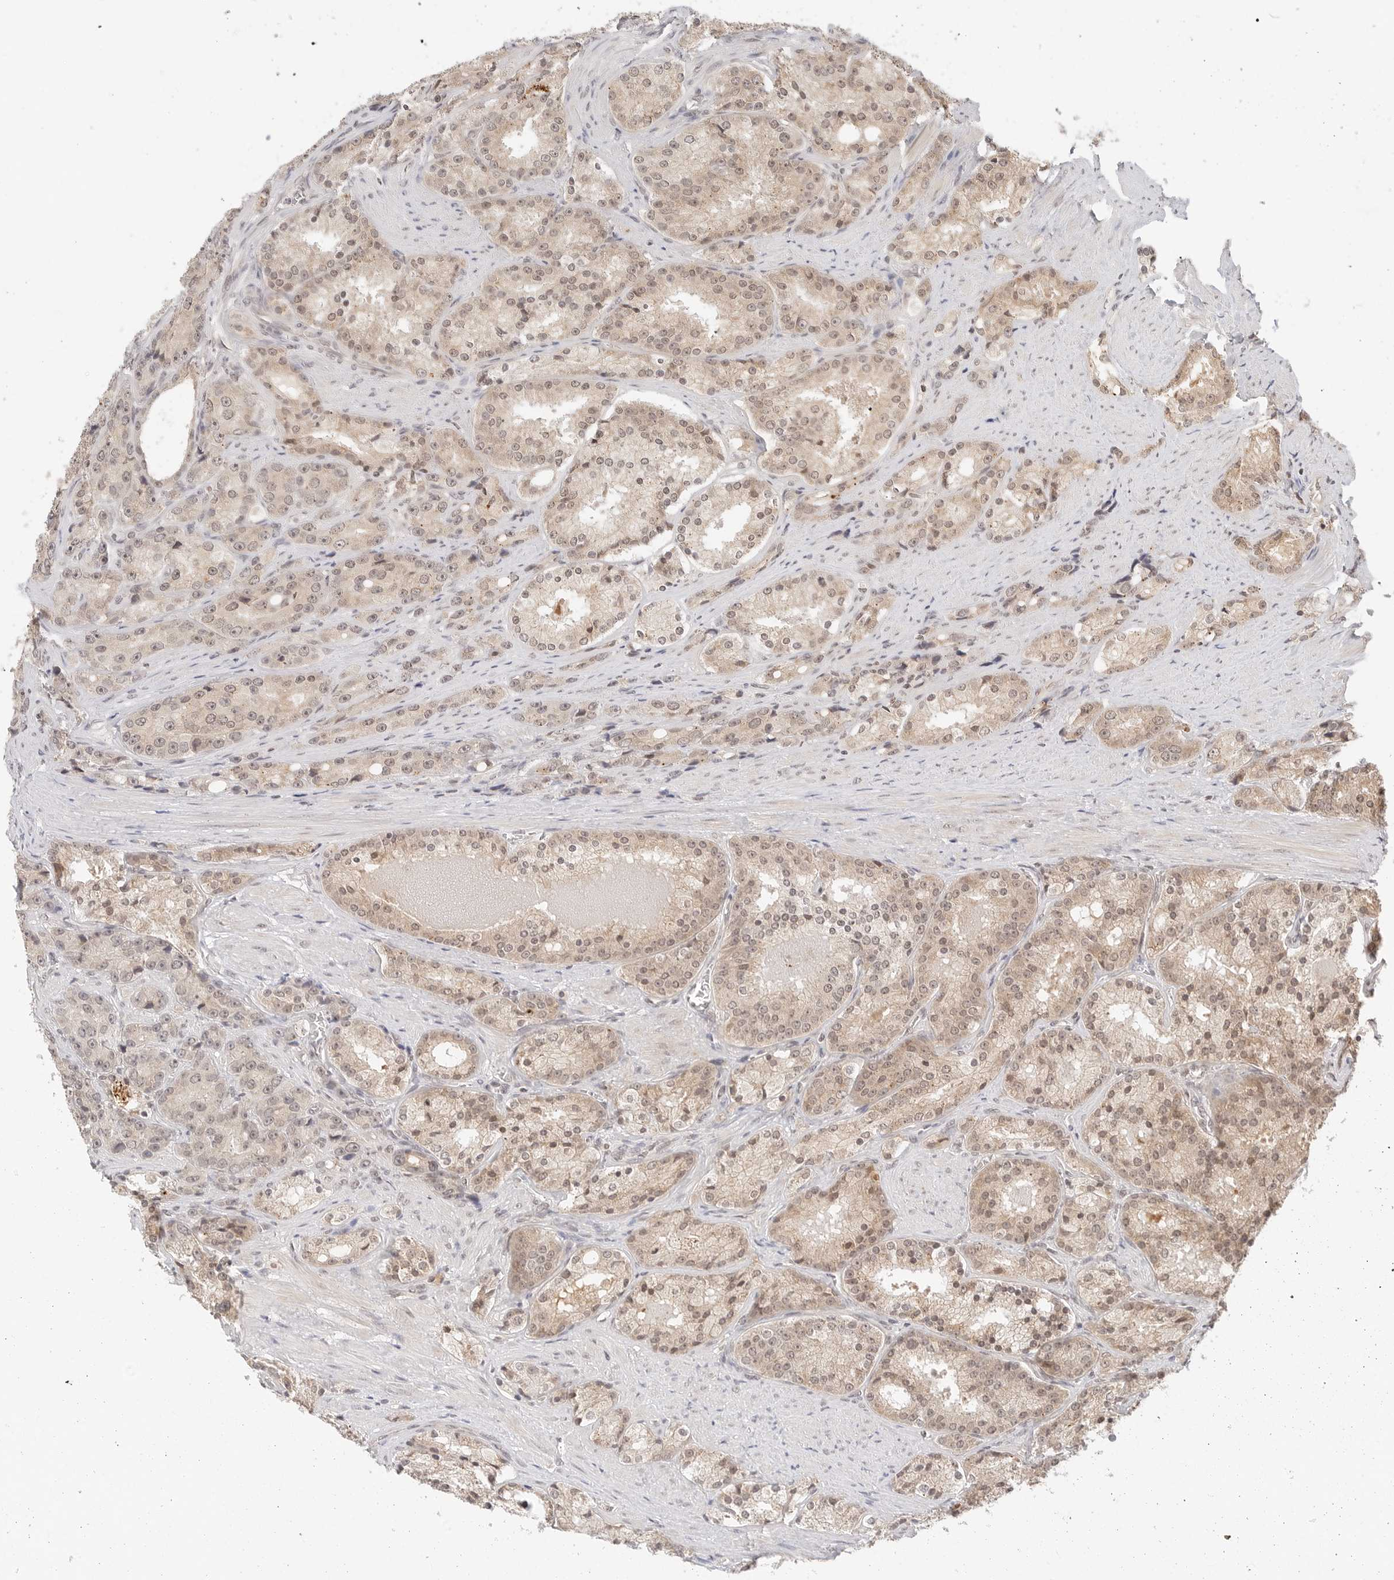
{"staining": {"intensity": "weak", "quantity": ">75%", "location": "cytoplasmic/membranous,nuclear"}, "tissue": "prostate cancer", "cell_type": "Tumor cells", "image_type": "cancer", "snomed": [{"axis": "morphology", "description": "Adenocarcinoma, High grade"}, {"axis": "topography", "description": "Prostate"}], "caption": "Weak cytoplasmic/membranous and nuclear expression for a protein is present in about >75% of tumor cells of prostate adenocarcinoma (high-grade) using IHC.", "gene": "SEPTIN4", "patient": {"sex": "male", "age": 60}}